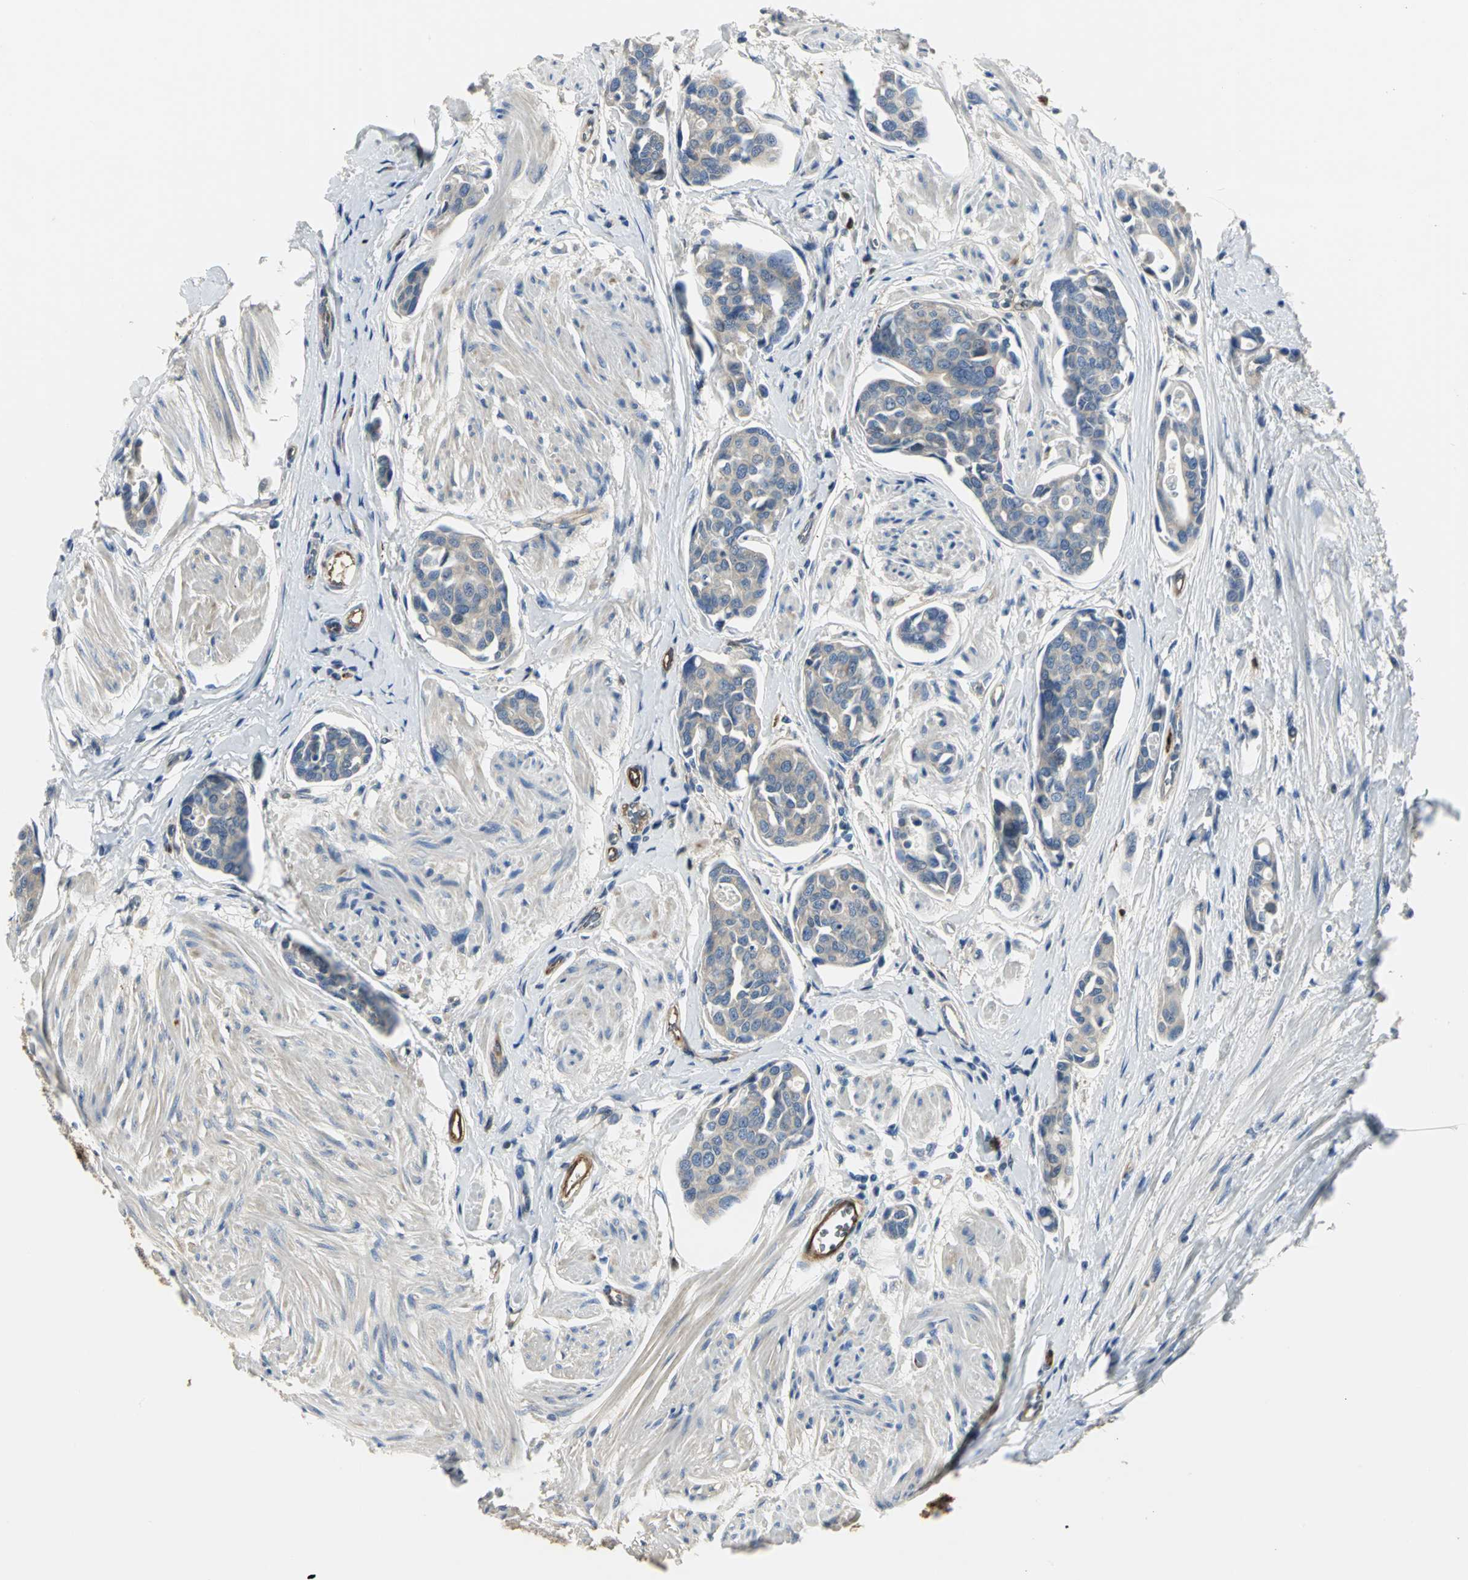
{"staining": {"intensity": "weak", "quantity": "25%-75%", "location": "cytoplasmic/membranous"}, "tissue": "urothelial cancer", "cell_type": "Tumor cells", "image_type": "cancer", "snomed": [{"axis": "morphology", "description": "Urothelial carcinoma, High grade"}, {"axis": "topography", "description": "Urinary bladder"}], "caption": "Urothelial cancer was stained to show a protein in brown. There is low levels of weak cytoplasmic/membranous staining in approximately 25%-75% of tumor cells.", "gene": "CHRNB1", "patient": {"sex": "male", "age": 78}}